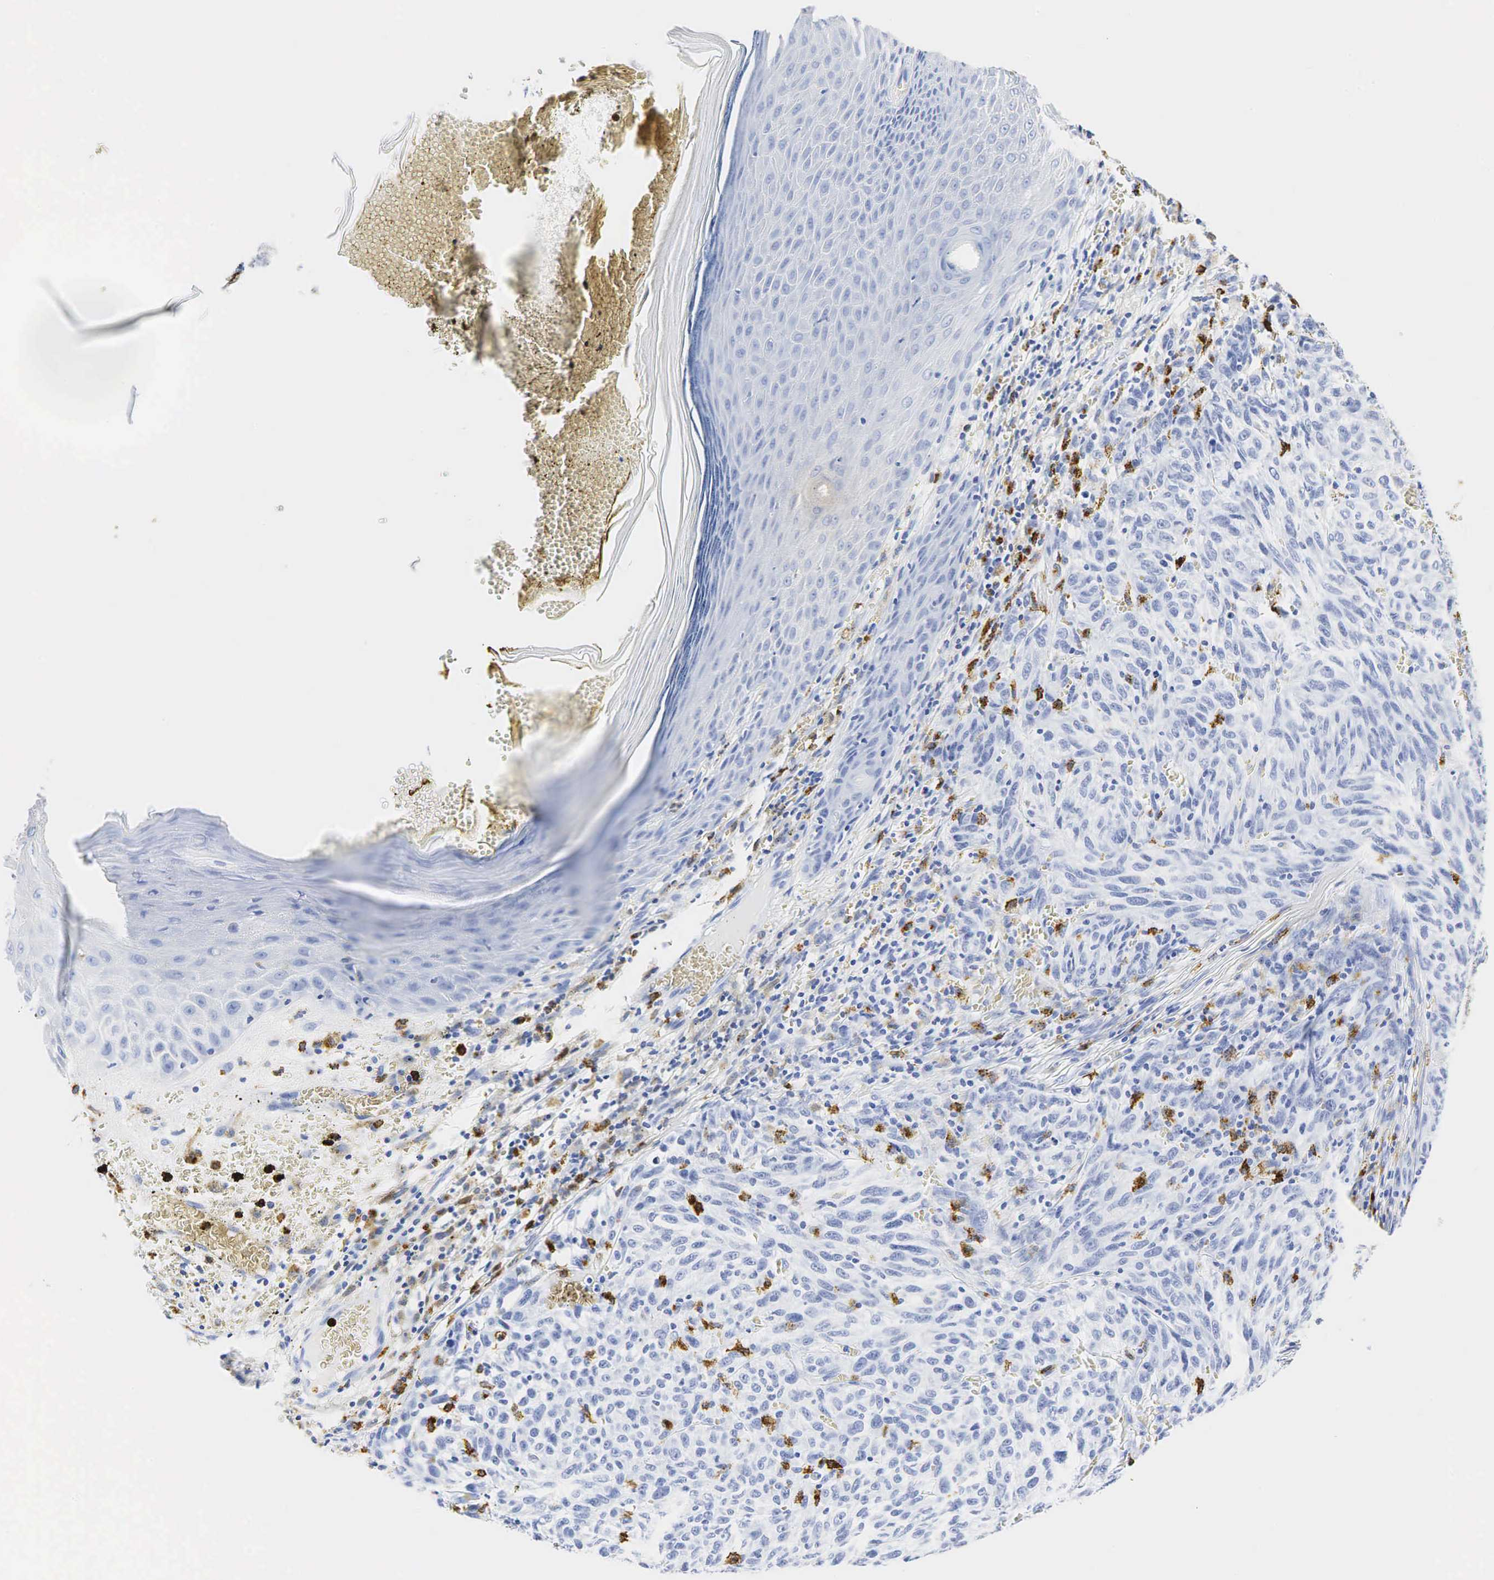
{"staining": {"intensity": "negative", "quantity": "none", "location": "none"}, "tissue": "melanoma", "cell_type": "Tumor cells", "image_type": "cancer", "snomed": [{"axis": "morphology", "description": "Malignant melanoma, NOS"}, {"axis": "topography", "description": "Skin"}], "caption": "Melanoma was stained to show a protein in brown. There is no significant expression in tumor cells.", "gene": "LYZ", "patient": {"sex": "male", "age": 76}}